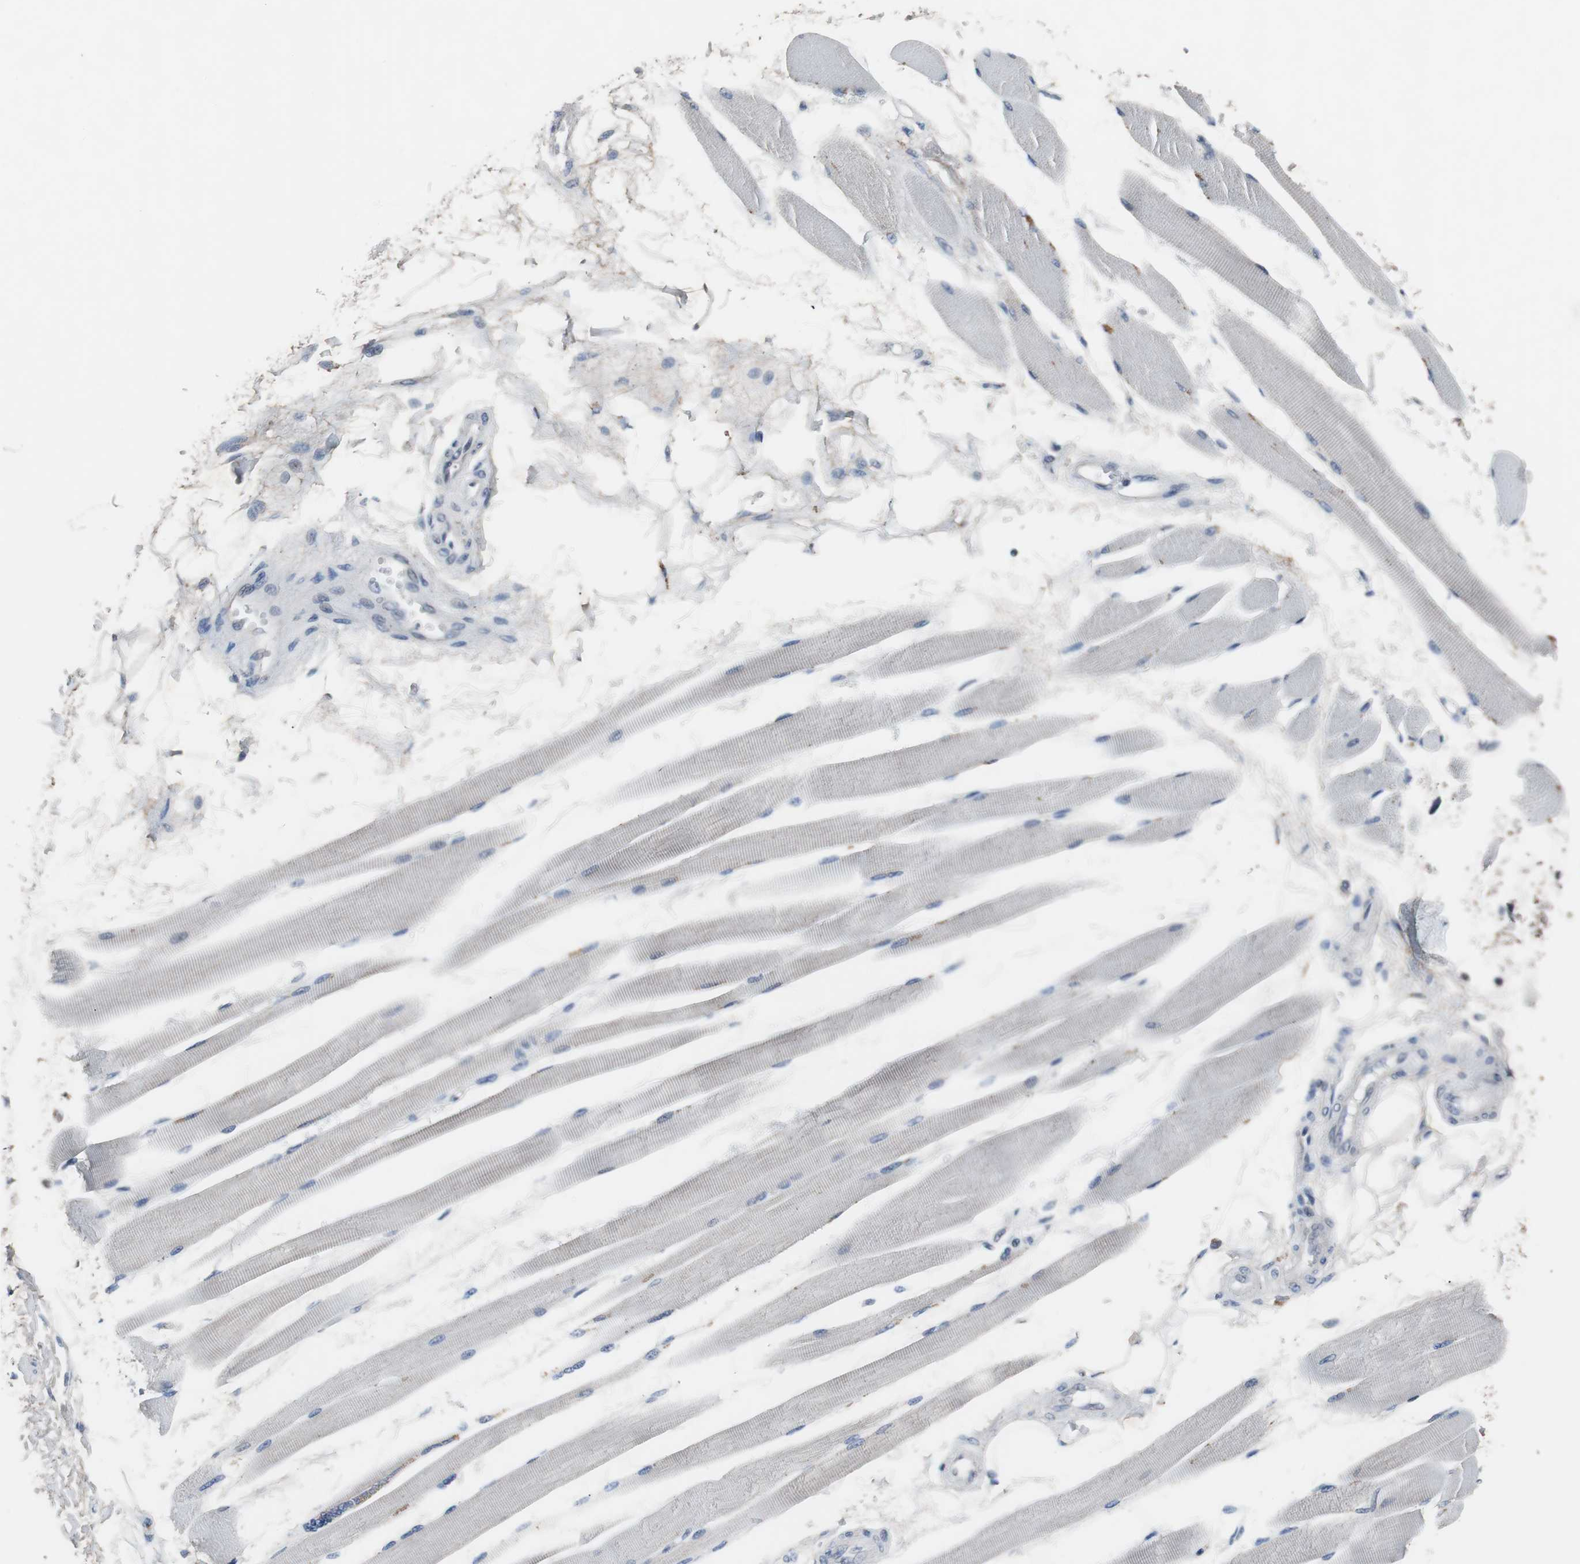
{"staining": {"intensity": "negative", "quantity": "none", "location": "none"}, "tissue": "skeletal muscle", "cell_type": "Myocytes", "image_type": "normal", "snomed": [{"axis": "morphology", "description": "Normal tissue, NOS"}, {"axis": "topography", "description": "Skeletal muscle"}, {"axis": "topography", "description": "Peripheral nerve tissue"}], "caption": "This histopathology image is of benign skeletal muscle stained with immunohistochemistry (IHC) to label a protein in brown with the nuclei are counter-stained blue. There is no positivity in myocytes.", "gene": "USP10", "patient": {"sex": "female", "age": 84}}